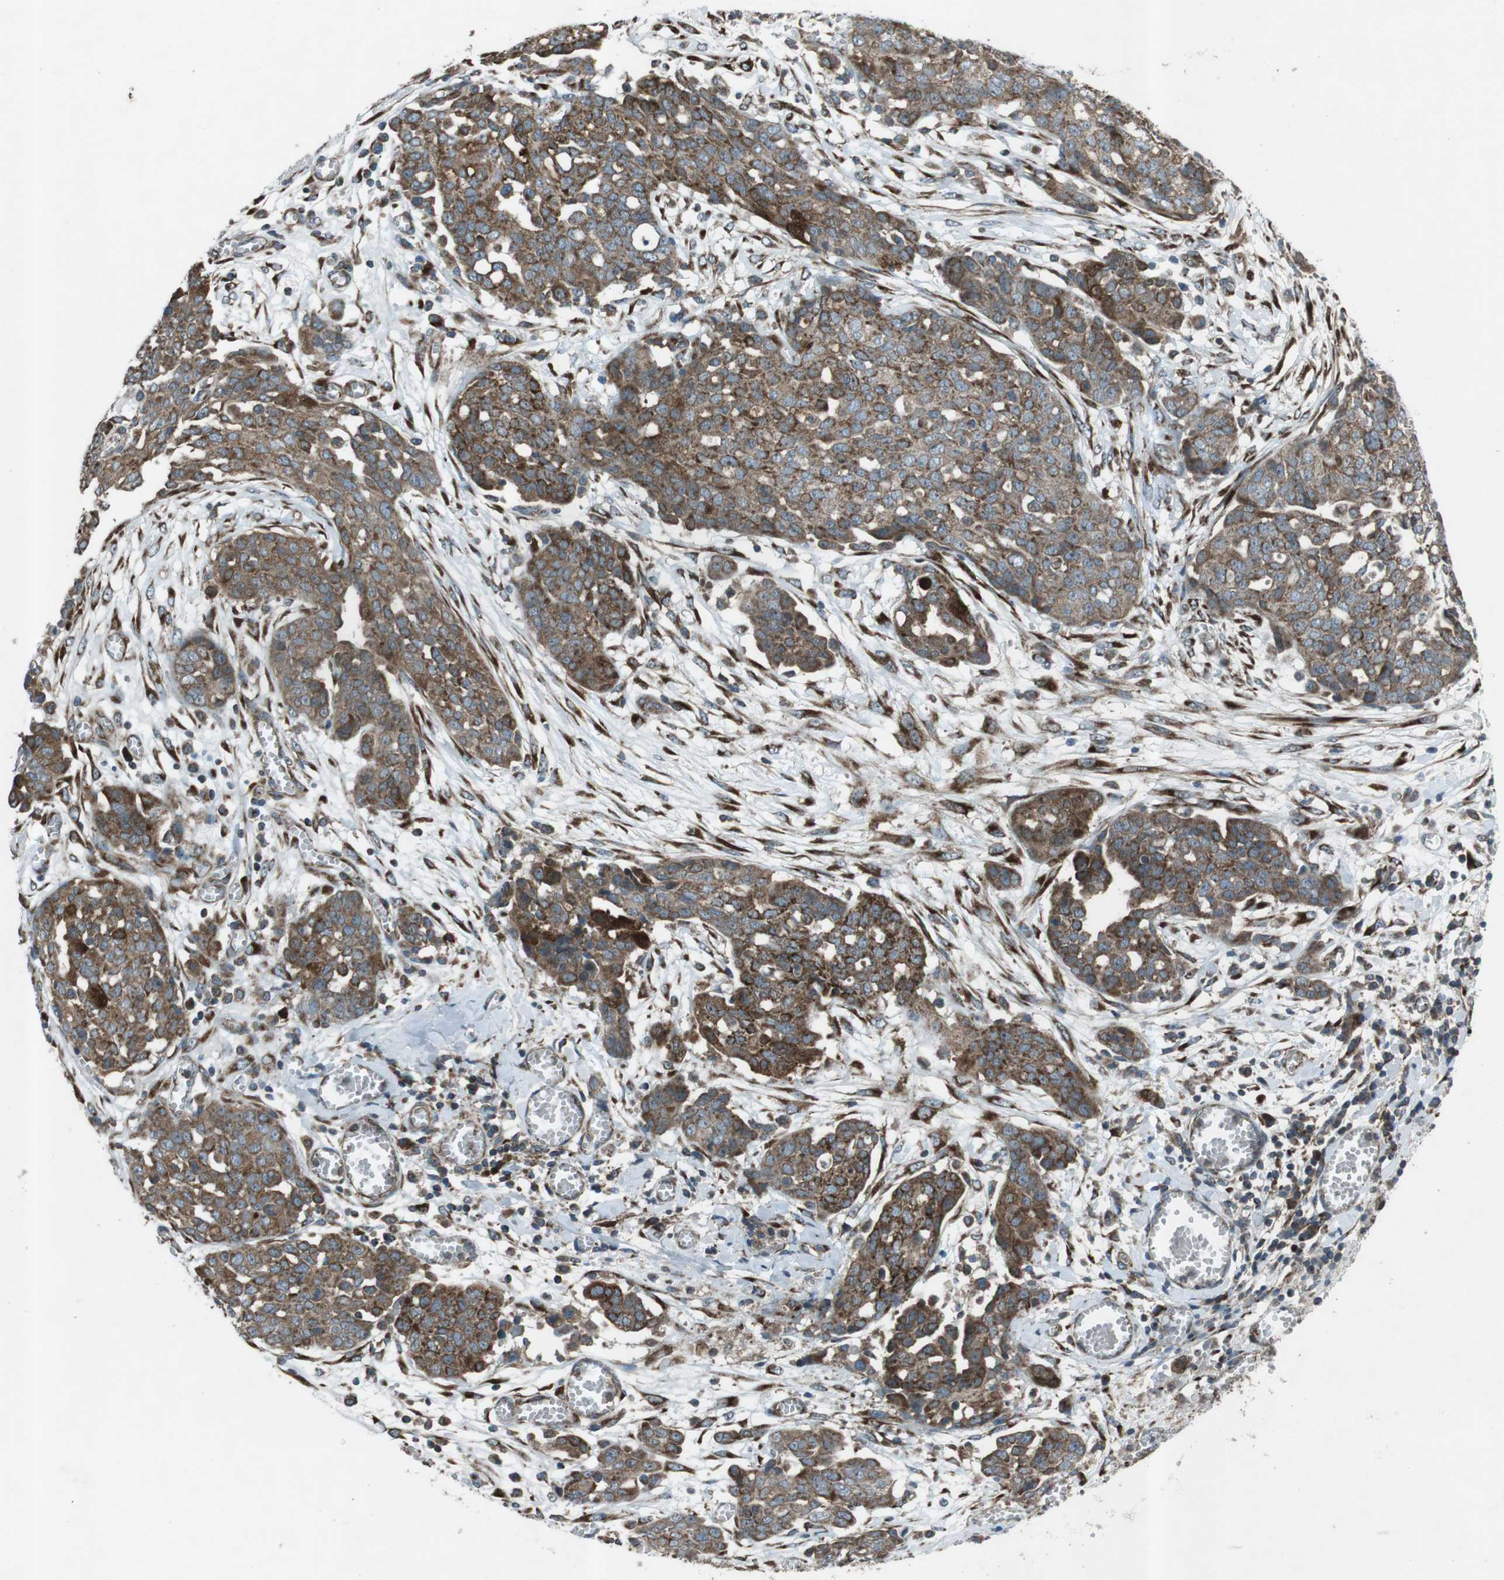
{"staining": {"intensity": "moderate", "quantity": ">75%", "location": "cytoplasmic/membranous"}, "tissue": "ovarian cancer", "cell_type": "Tumor cells", "image_type": "cancer", "snomed": [{"axis": "morphology", "description": "Cystadenocarcinoma, serous, NOS"}, {"axis": "topography", "description": "Soft tissue"}, {"axis": "topography", "description": "Ovary"}], "caption": "Immunohistochemical staining of ovarian serous cystadenocarcinoma demonstrates medium levels of moderate cytoplasmic/membranous protein staining in approximately >75% of tumor cells.", "gene": "SLC41A1", "patient": {"sex": "female", "age": 57}}